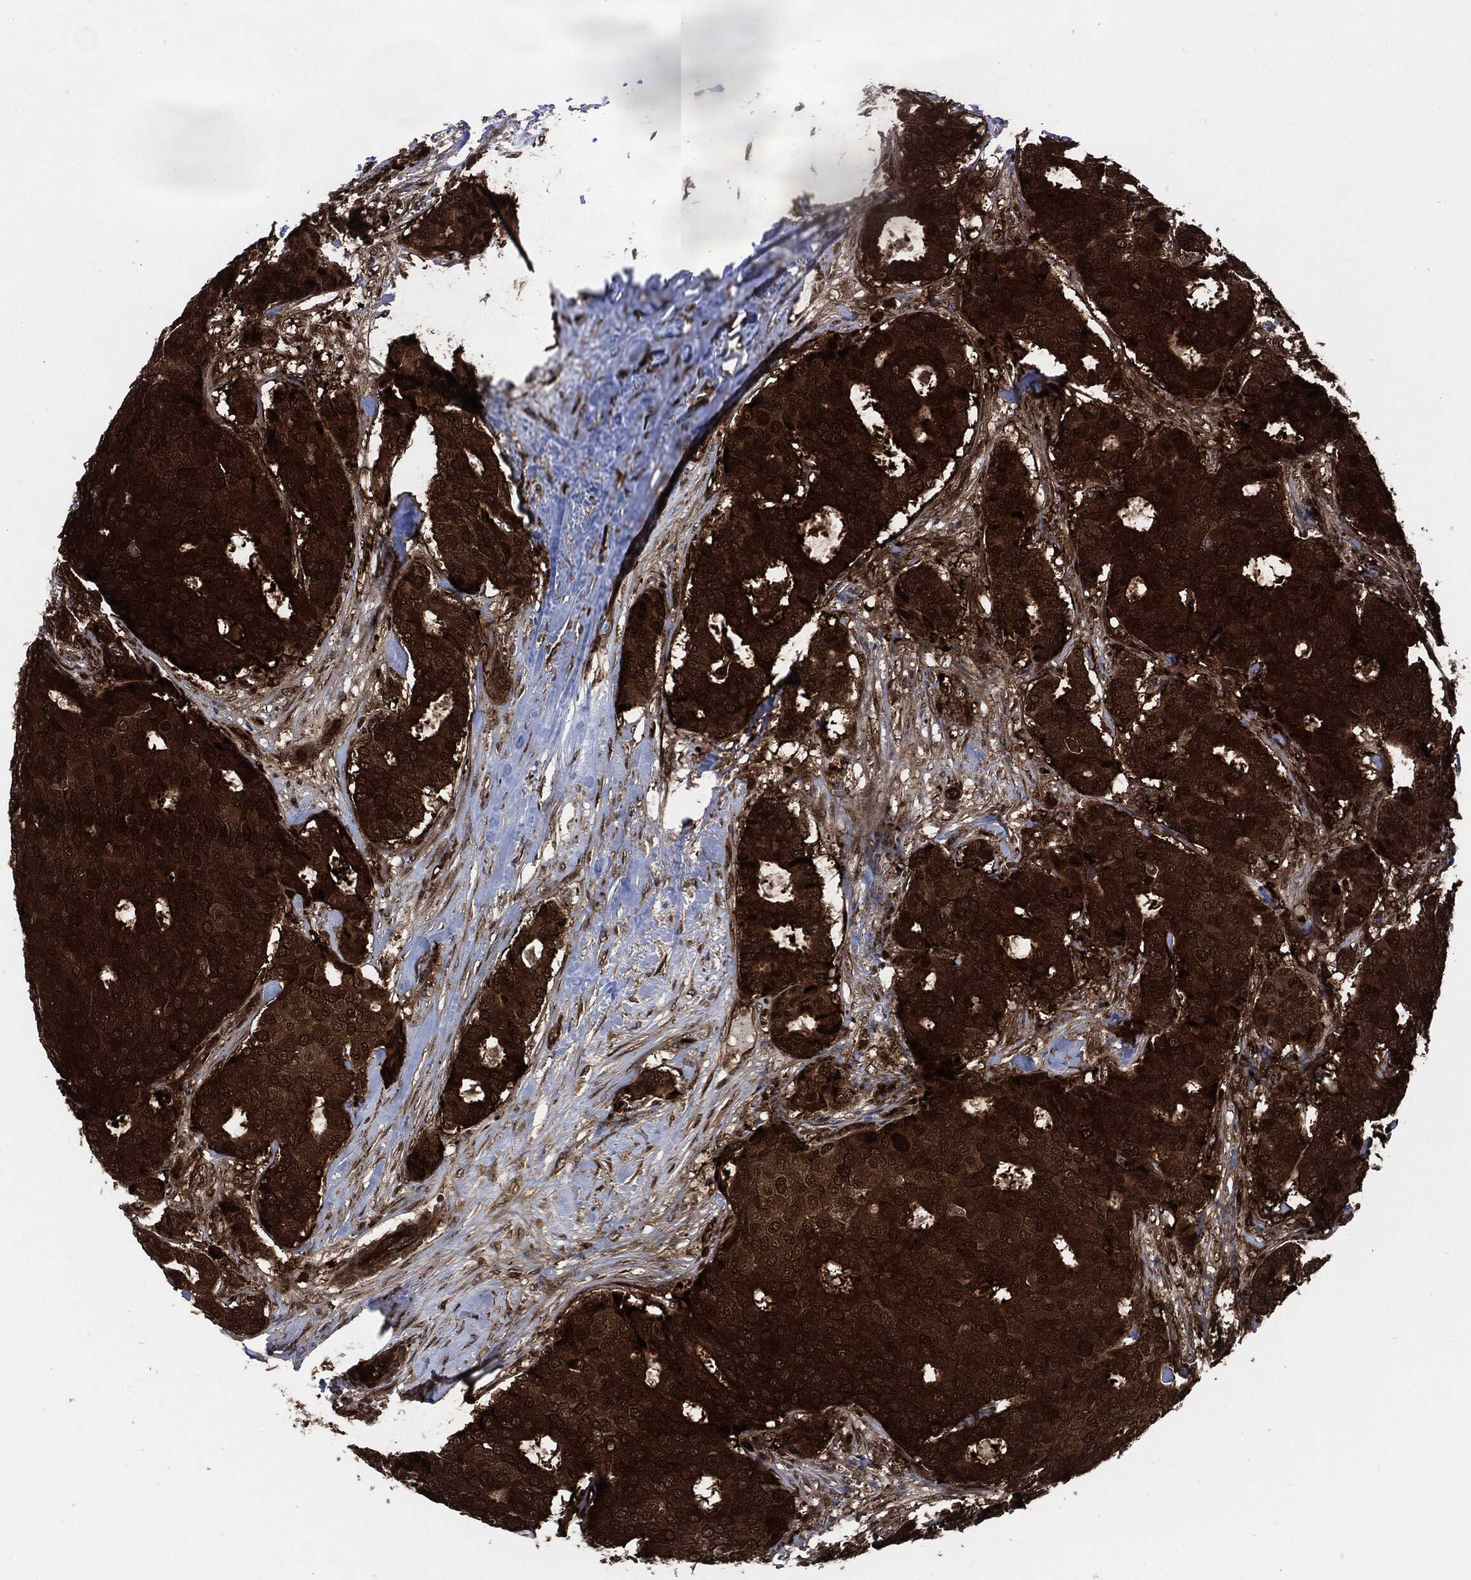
{"staining": {"intensity": "strong", "quantity": ">75%", "location": "cytoplasmic/membranous,nuclear"}, "tissue": "breast cancer", "cell_type": "Tumor cells", "image_type": "cancer", "snomed": [{"axis": "morphology", "description": "Duct carcinoma"}, {"axis": "topography", "description": "Breast"}], "caption": "The photomicrograph shows staining of breast cancer, revealing strong cytoplasmic/membranous and nuclear protein expression (brown color) within tumor cells.", "gene": "DCTN1", "patient": {"sex": "female", "age": 75}}